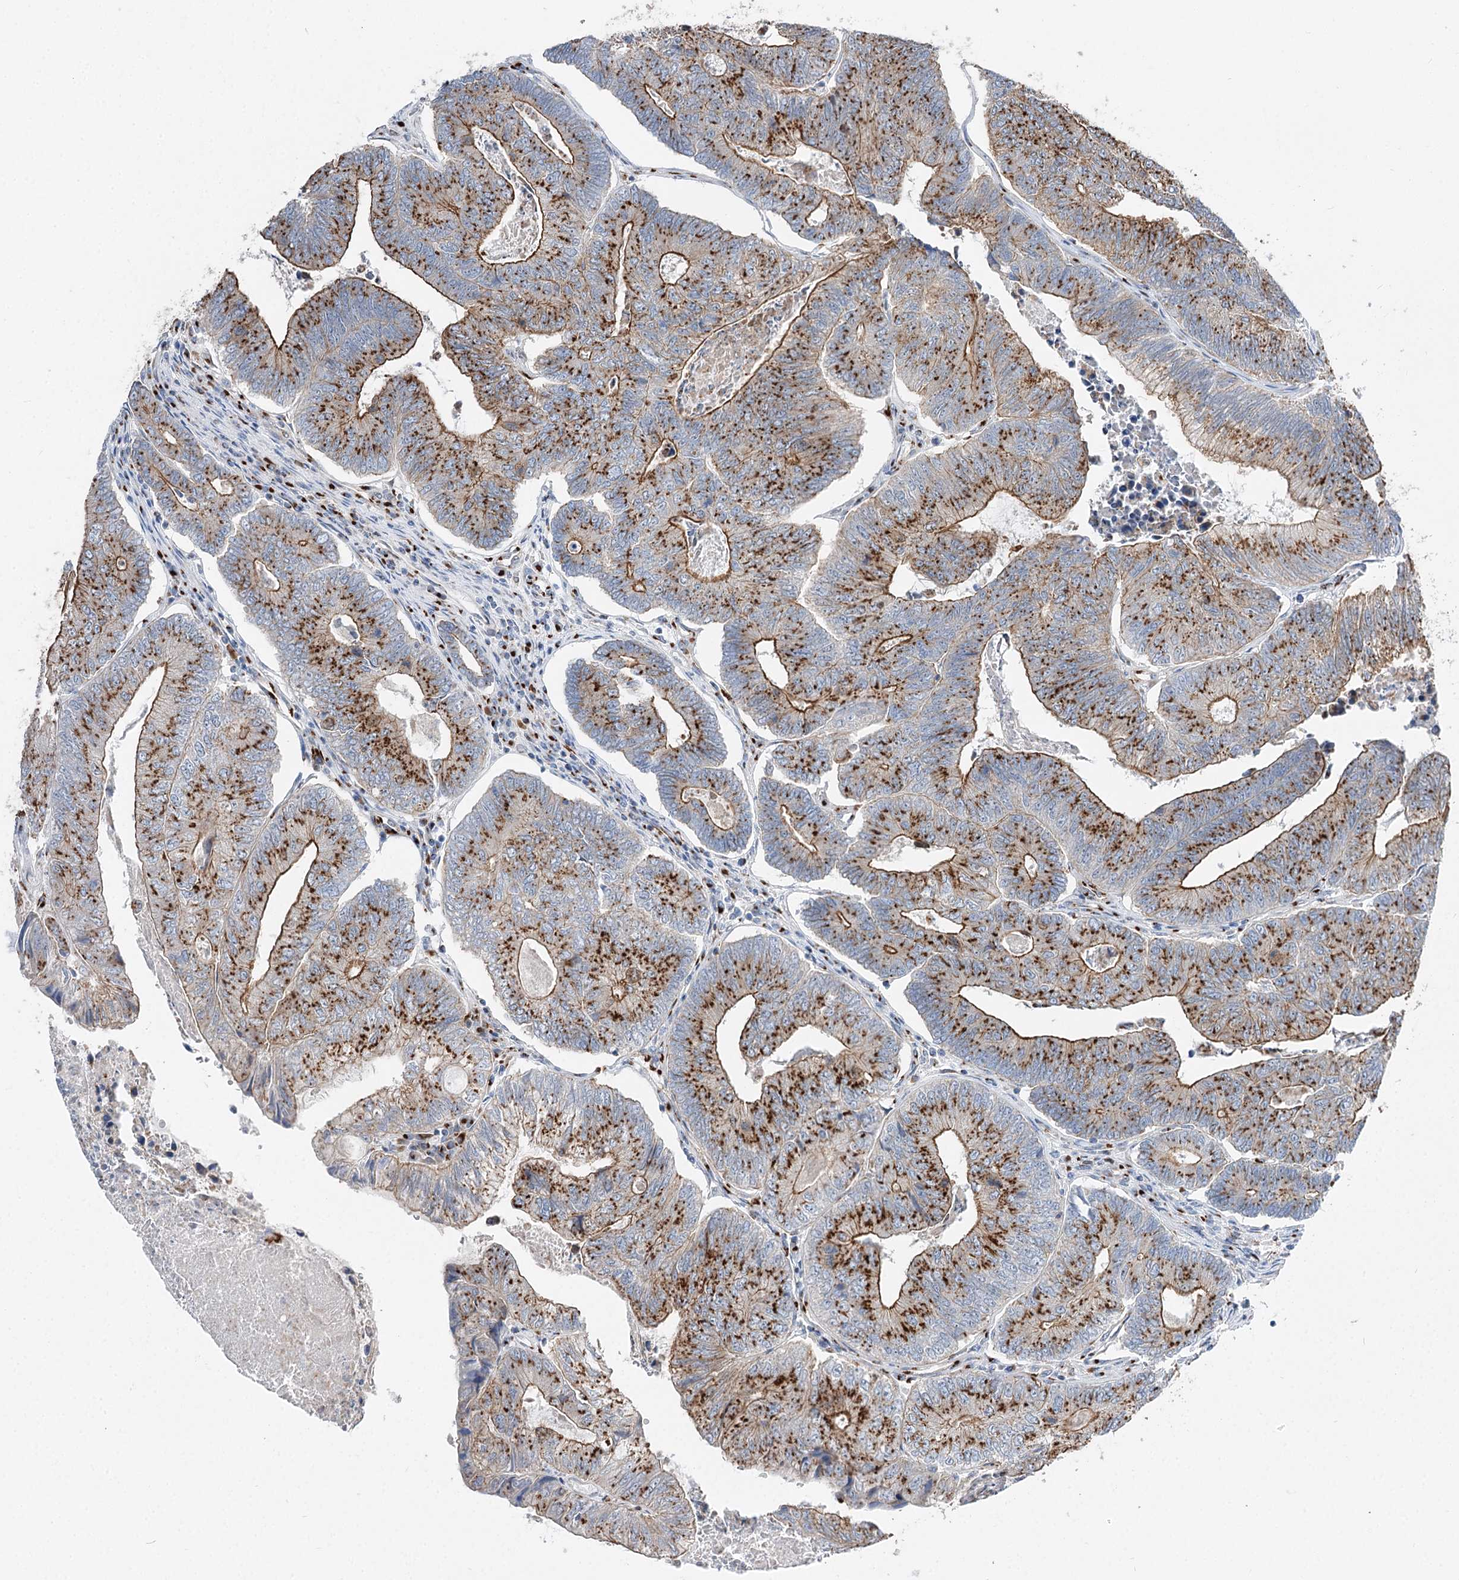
{"staining": {"intensity": "strong", "quantity": ">75%", "location": "cytoplasmic/membranous"}, "tissue": "colorectal cancer", "cell_type": "Tumor cells", "image_type": "cancer", "snomed": [{"axis": "morphology", "description": "Adenocarcinoma, NOS"}, {"axis": "topography", "description": "Colon"}], "caption": "This is a micrograph of immunohistochemistry staining of adenocarcinoma (colorectal), which shows strong expression in the cytoplasmic/membranous of tumor cells.", "gene": "TMEM165", "patient": {"sex": "female", "age": 67}}